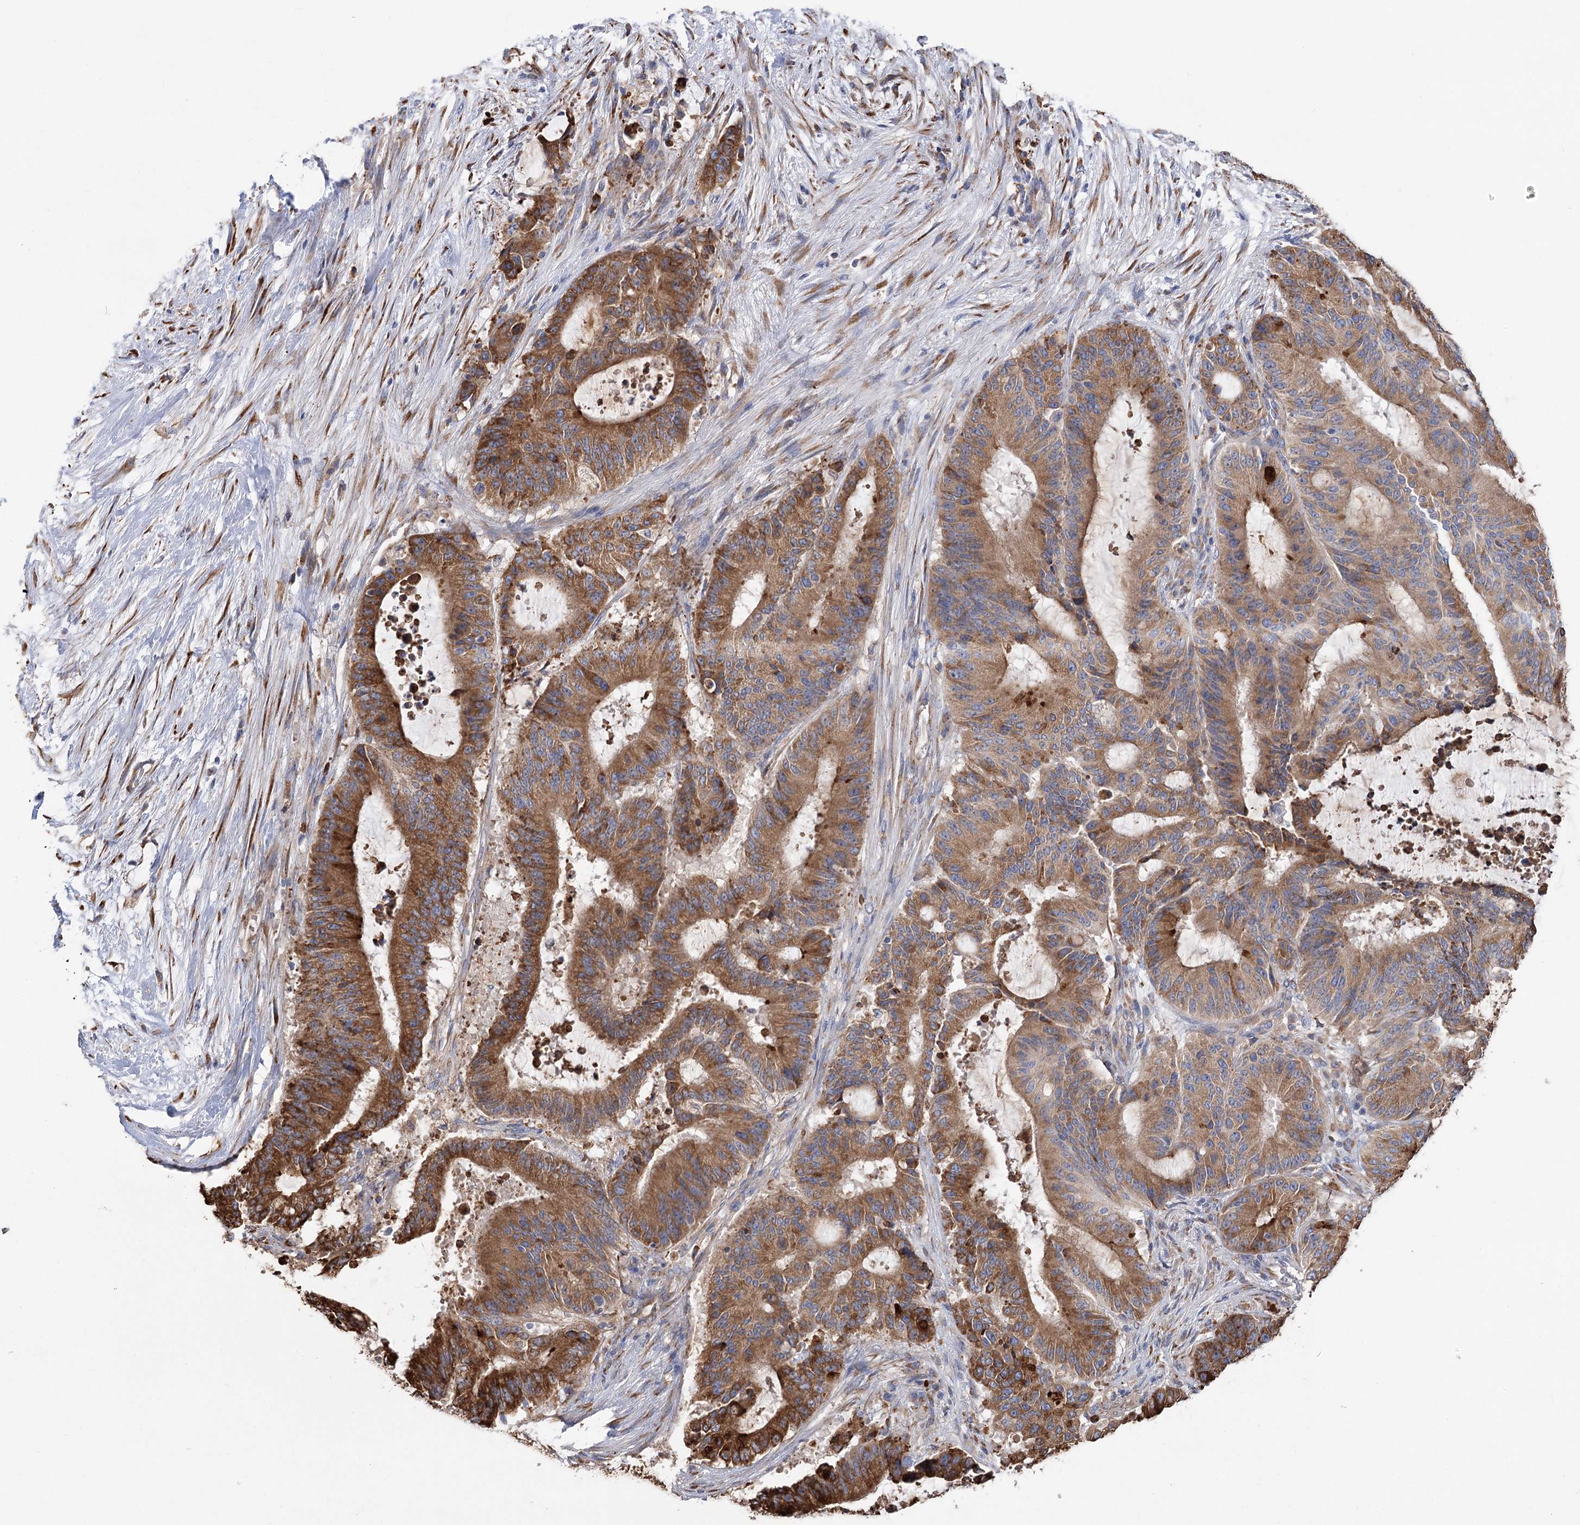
{"staining": {"intensity": "strong", "quantity": ">75%", "location": "cytoplasmic/membranous"}, "tissue": "liver cancer", "cell_type": "Tumor cells", "image_type": "cancer", "snomed": [{"axis": "morphology", "description": "Normal tissue, NOS"}, {"axis": "morphology", "description": "Cholangiocarcinoma"}, {"axis": "topography", "description": "Liver"}, {"axis": "topography", "description": "Peripheral nerve tissue"}], "caption": "The photomicrograph shows staining of liver cancer, revealing strong cytoplasmic/membranous protein expression (brown color) within tumor cells.", "gene": "METTL24", "patient": {"sex": "female", "age": 73}}